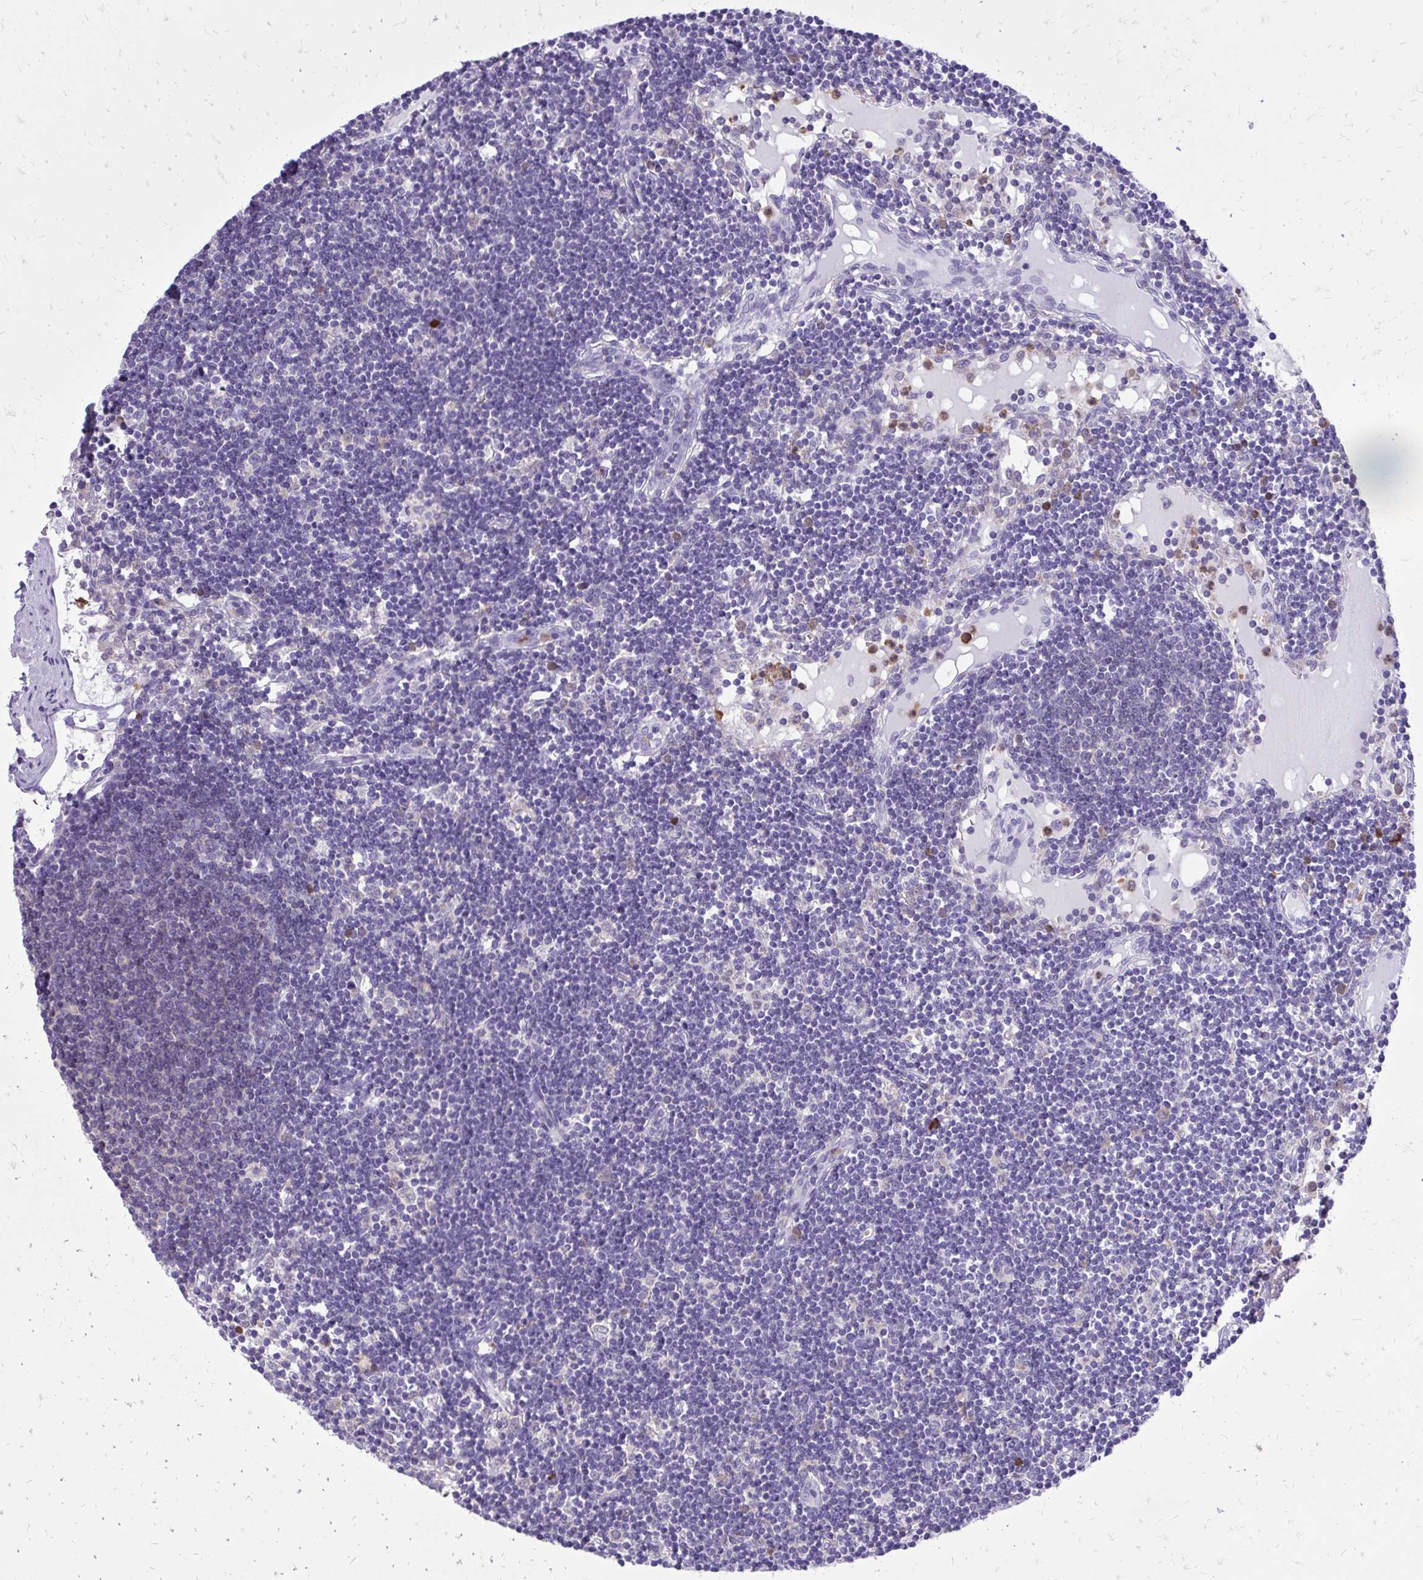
{"staining": {"intensity": "negative", "quantity": "none", "location": "none"}, "tissue": "lymph node", "cell_type": "Germinal center cells", "image_type": "normal", "snomed": [{"axis": "morphology", "description": "Normal tissue, NOS"}, {"axis": "topography", "description": "Lymph node"}], "caption": "Human lymph node stained for a protein using IHC exhibits no positivity in germinal center cells.", "gene": "CAT", "patient": {"sex": "female", "age": 65}}